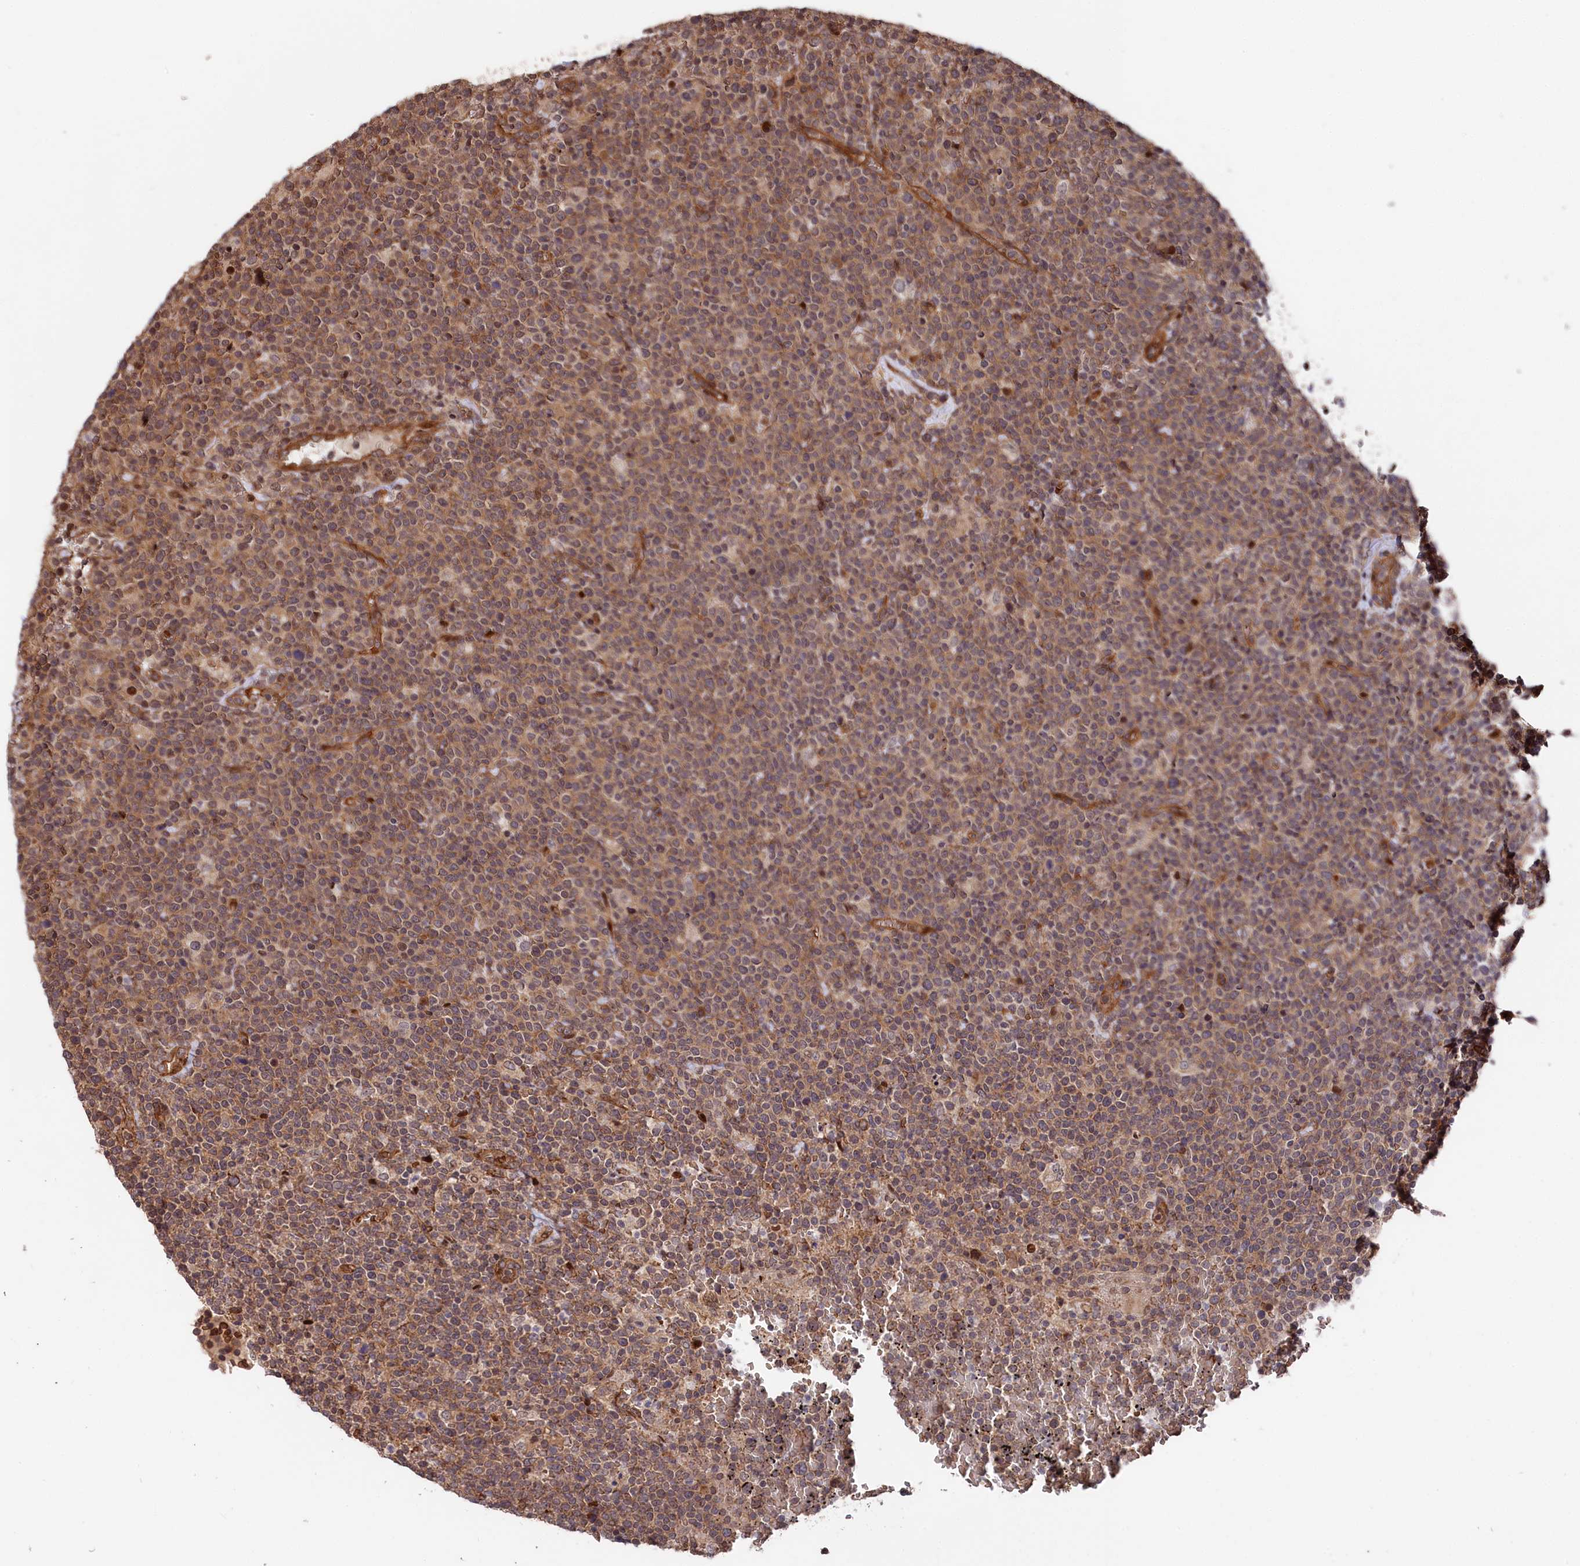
{"staining": {"intensity": "moderate", "quantity": "25%-75%", "location": "cytoplasmic/membranous"}, "tissue": "lymphoma", "cell_type": "Tumor cells", "image_type": "cancer", "snomed": [{"axis": "morphology", "description": "Malignant lymphoma, non-Hodgkin's type, High grade"}, {"axis": "topography", "description": "Lymph node"}], "caption": "The immunohistochemical stain shows moderate cytoplasmic/membranous expression in tumor cells of lymphoma tissue.", "gene": "TNKS1BP1", "patient": {"sex": "male", "age": 61}}